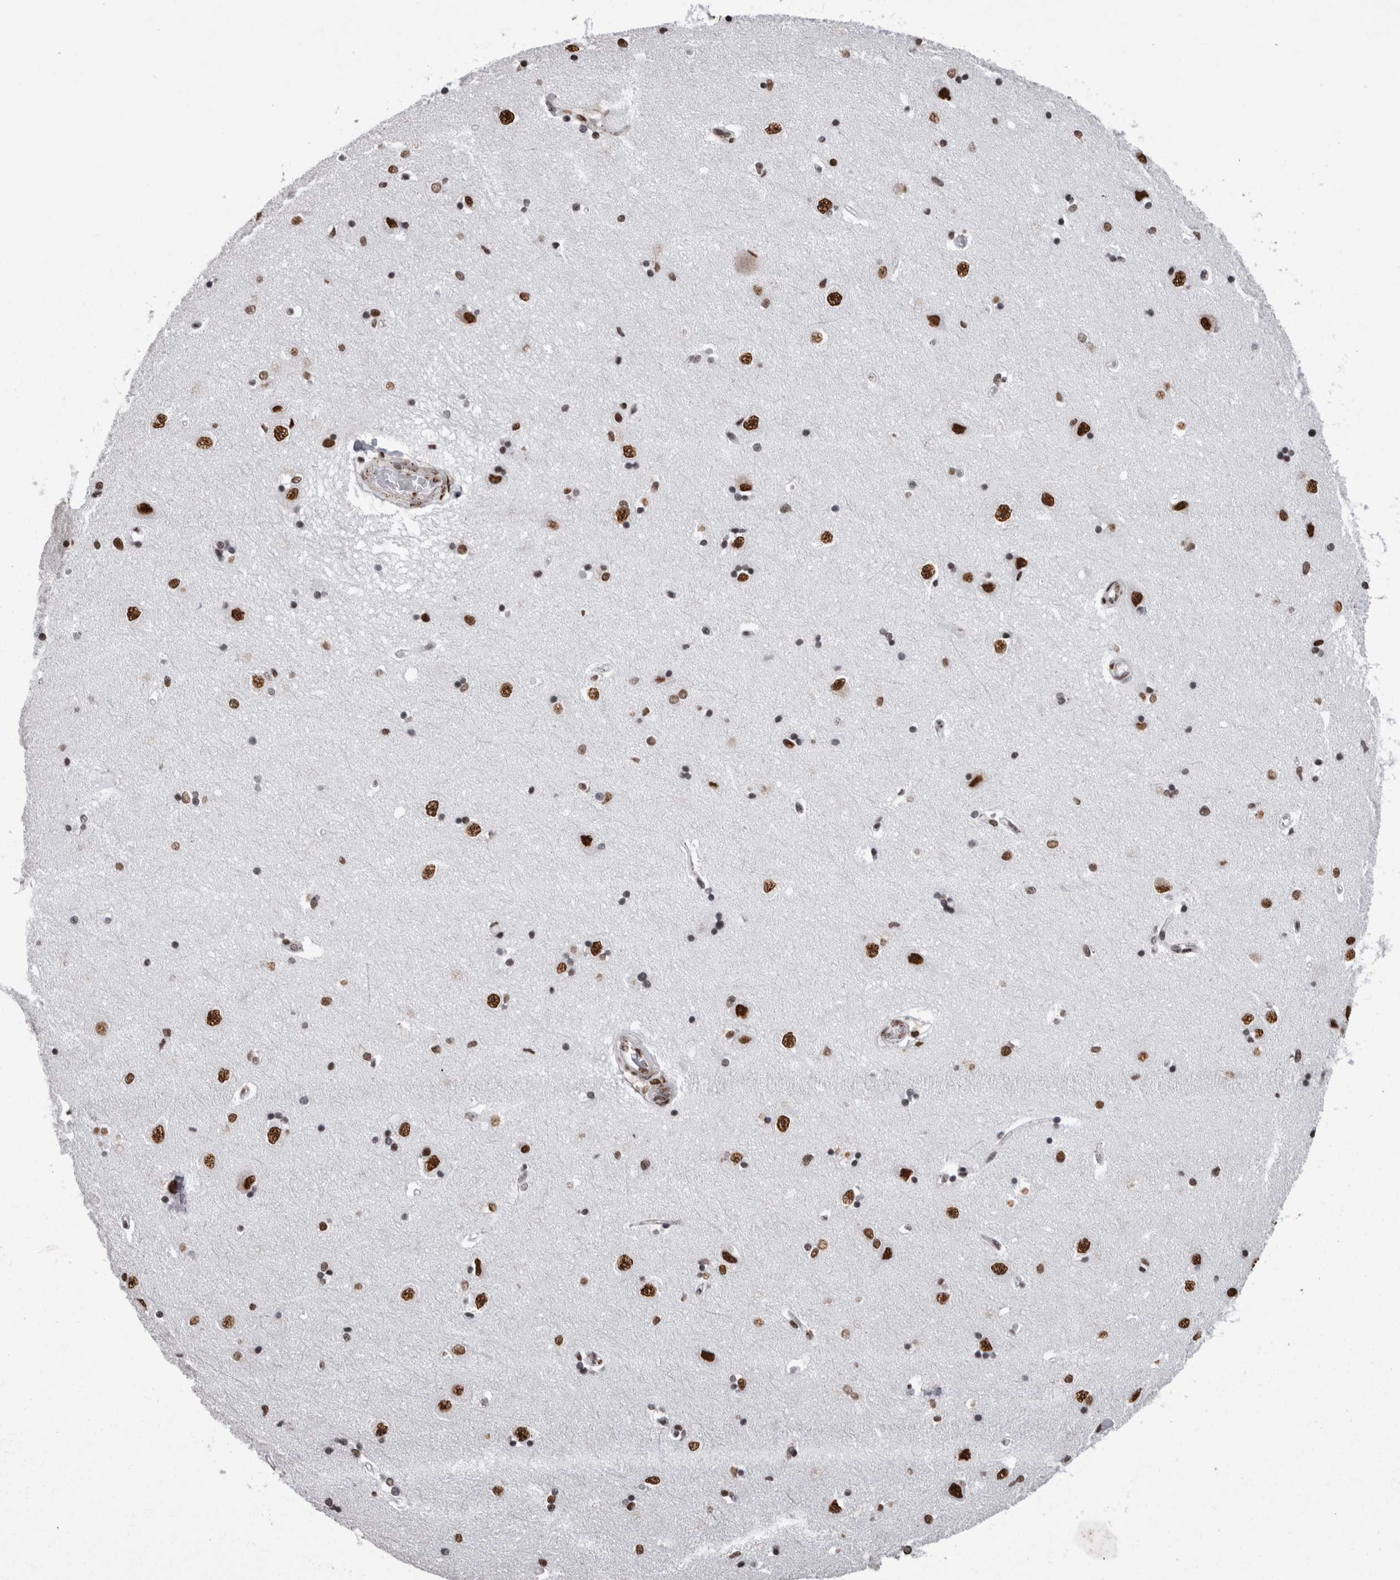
{"staining": {"intensity": "strong", "quantity": ">75%", "location": "nuclear"}, "tissue": "hippocampus", "cell_type": "Glial cells", "image_type": "normal", "snomed": [{"axis": "morphology", "description": "Normal tissue, NOS"}, {"axis": "topography", "description": "Hippocampus"}], "caption": "This image exhibits unremarkable hippocampus stained with immunohistochemistry to label a protein in brown. The nuclear of glial cells show strong positivity for the protein. Nuclei are counter-stained blue.", "gene": "HNRNPM", "patient": {"sex": "male", "age": 45}}